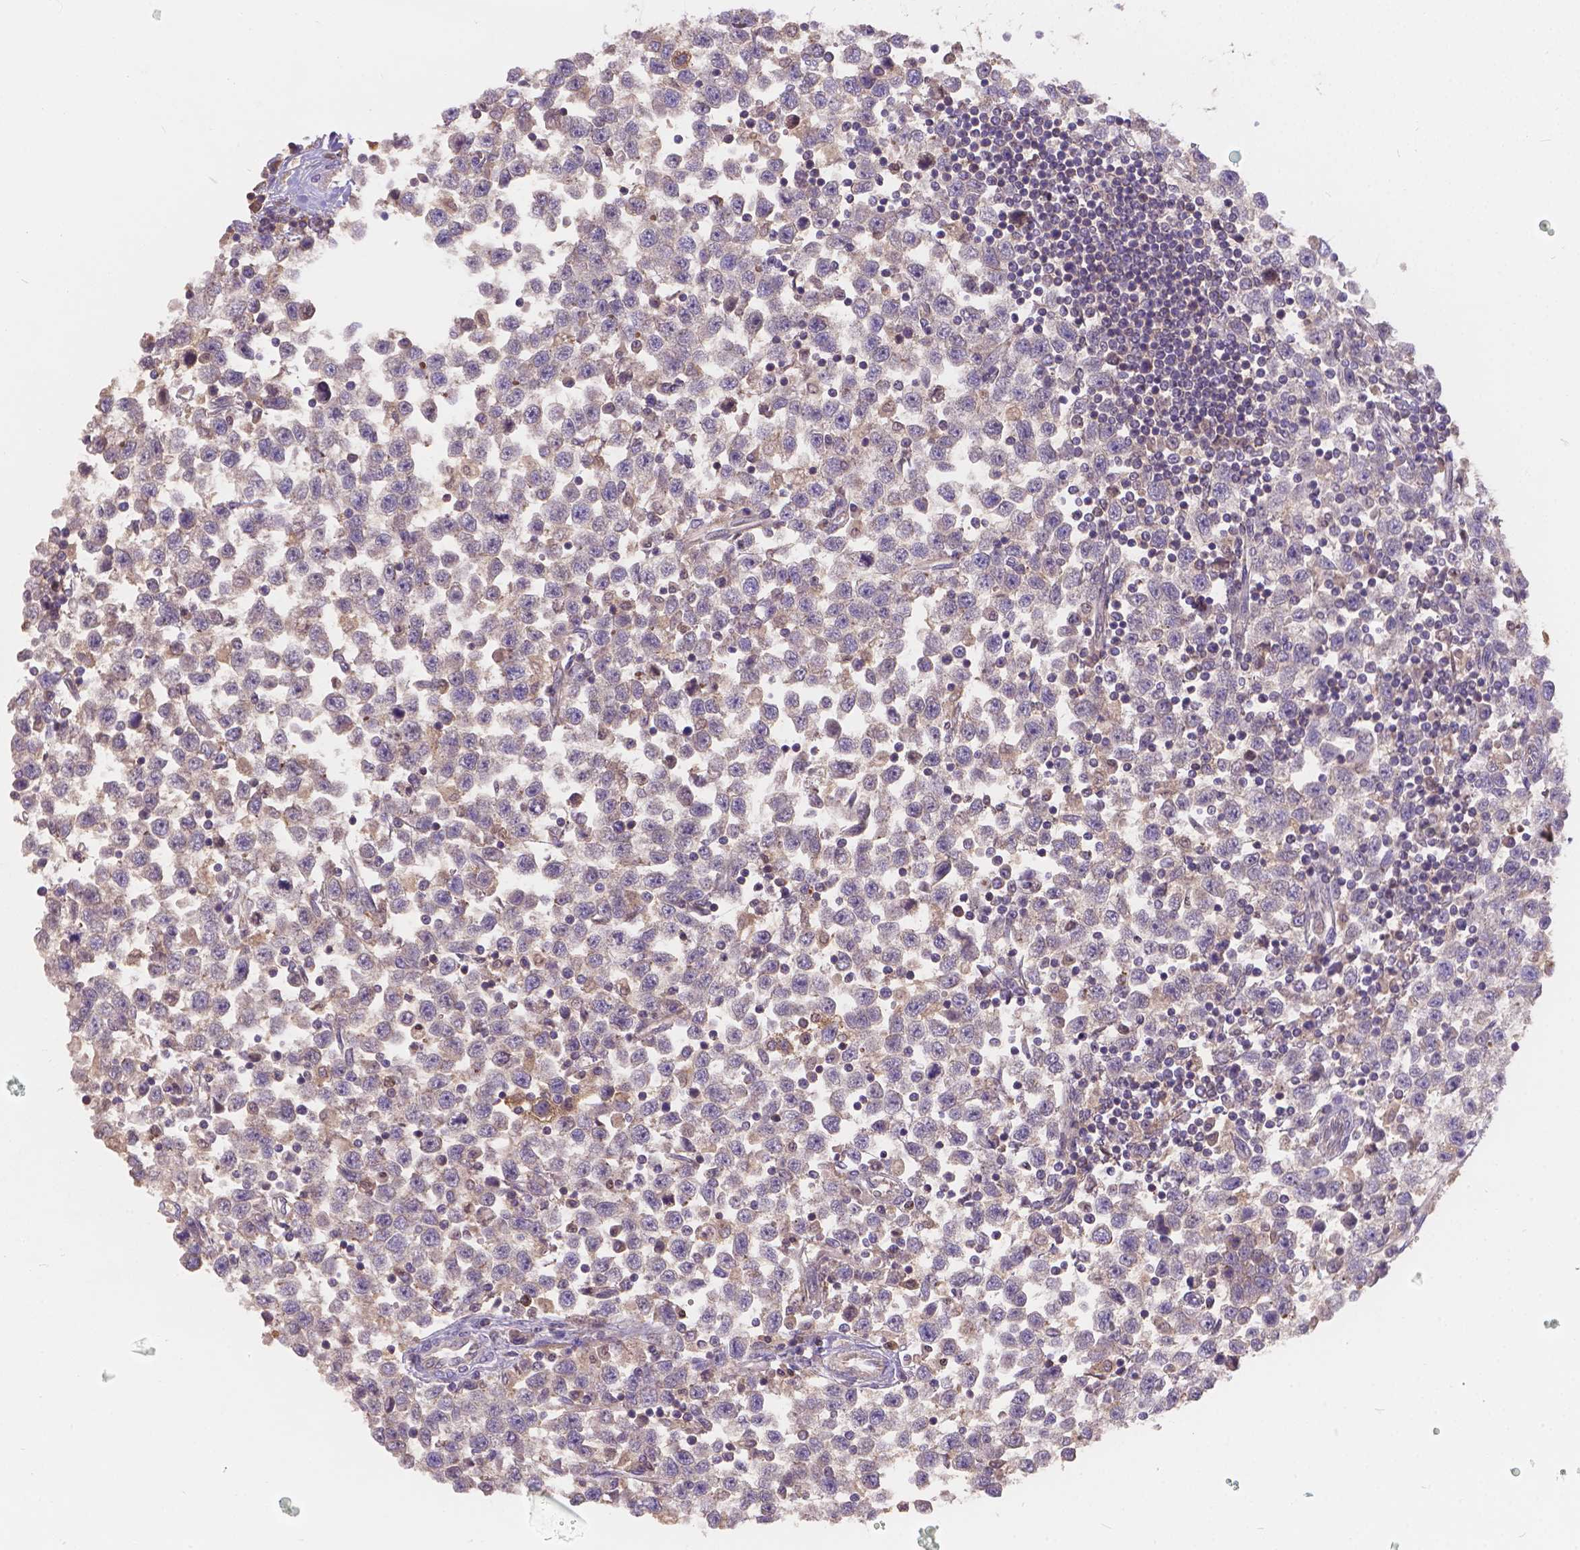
{"staining": {"intensity": "weak", "quantity": "25%-75%", "location": "cytoplasmic/membranous"}, "tissue": "testis cancer", "cell_type": "Tumor cells", "image_type": "cancer", "snomed": [{"axis": "morphology", "description": "Seminoma, NOS"}, {"axis": "topography", "description": "Testis"}], "caption": "Brown immunohistochemical staining in human seminoma (testis) reveals weak cytoplasmic/membranous staining in about 25%-75% of tumor cells.", "gene": "CDK10", "patient": {"sex": "male", "age": 34}}